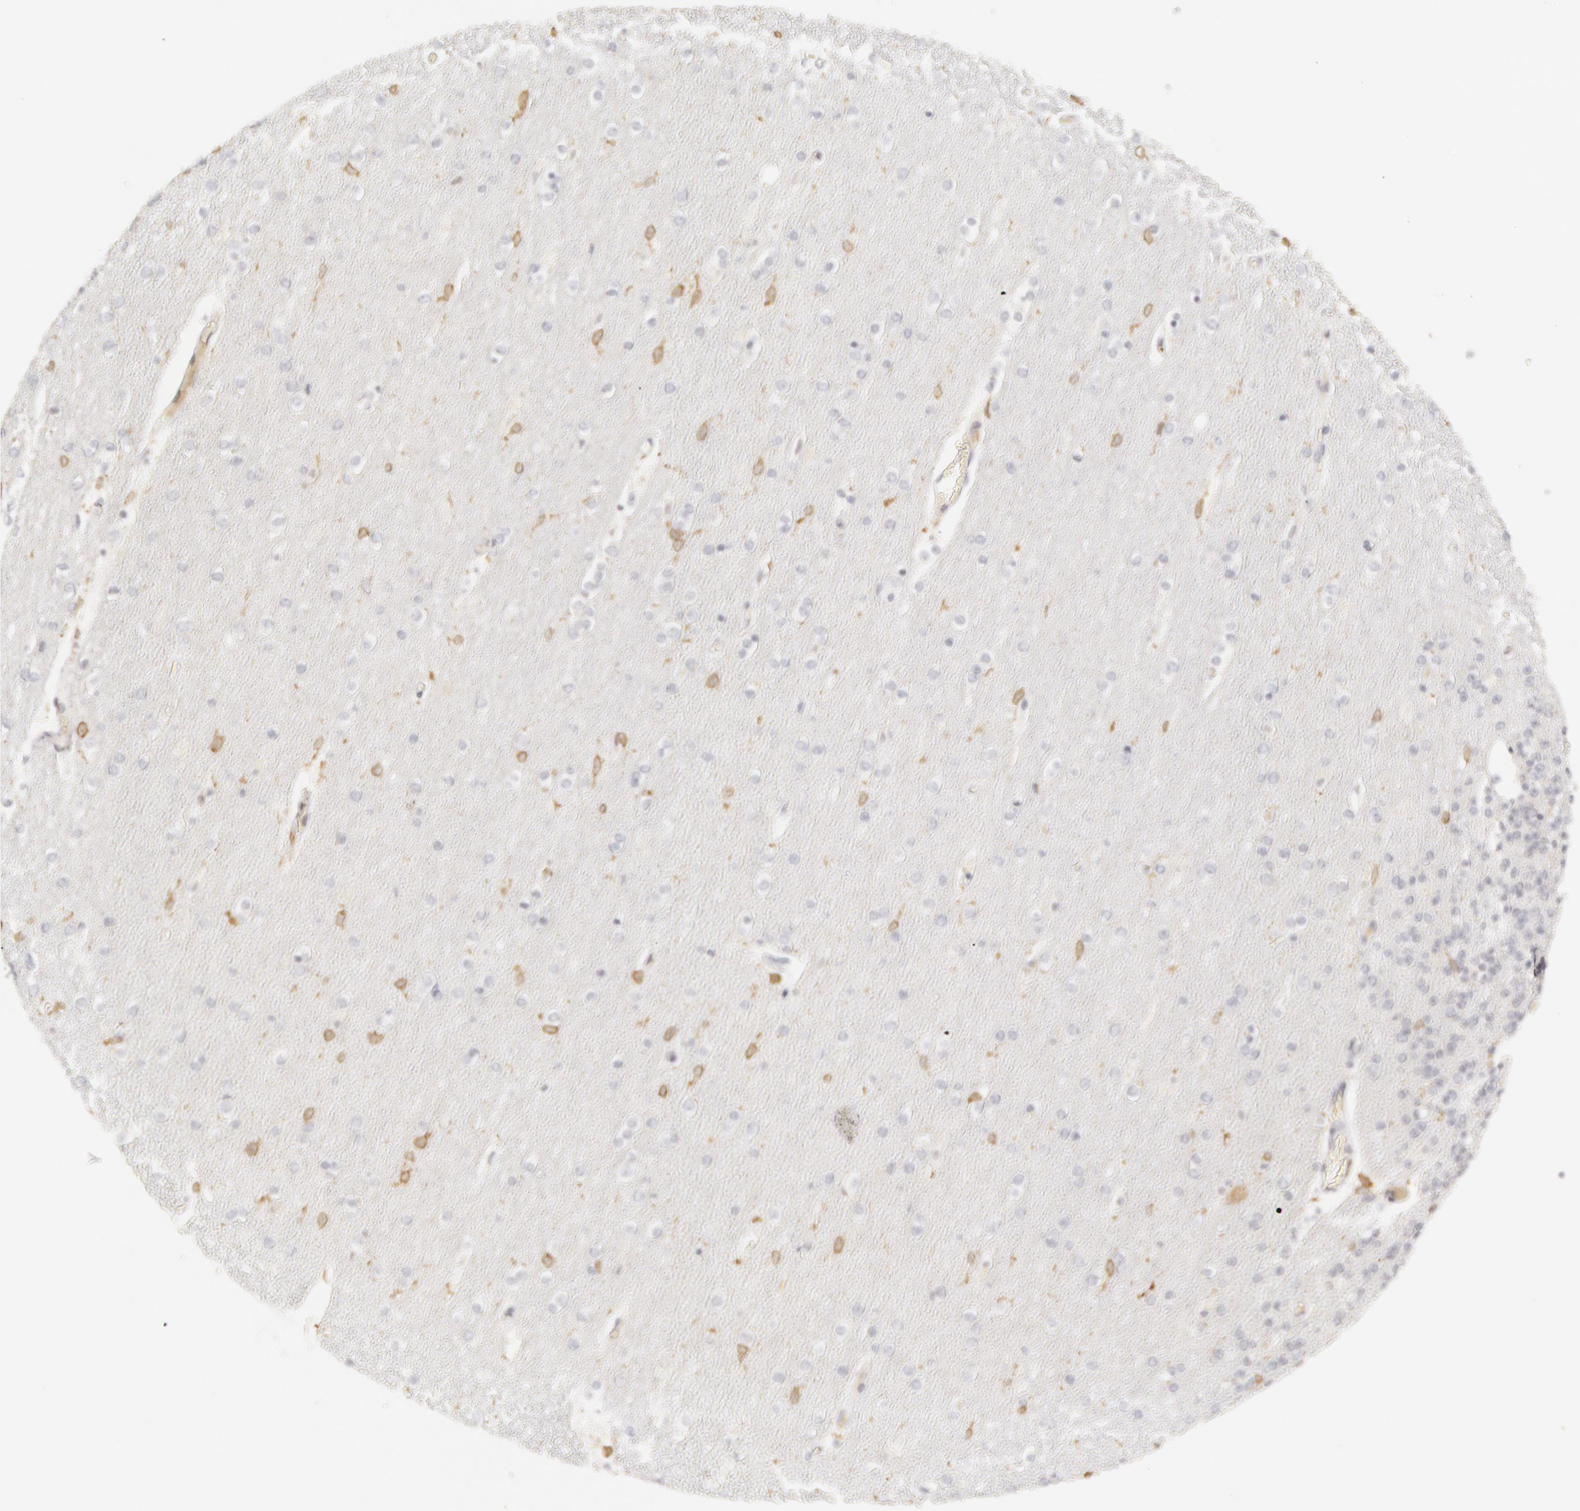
{"staining": {"intensity": "weak", "quantity": "<25%", "location": "cytoplasmic/membranous"}, "tissue": "cerebellum", "cell_type": "Cells in granular layer", "image_type": "normal", "snomed": [{"axis": "morphology", "description": "Normal tissue, NOS"}, {"axis": "topography", "description": "Cerebellum"}], "caption": "Cerebellum stained for a protein using immunohistochemistry (IHC) exhibits no expression cells in granular layer.", "gene": "PTGS2", "patient": {"sex": "female", "age": 54}}